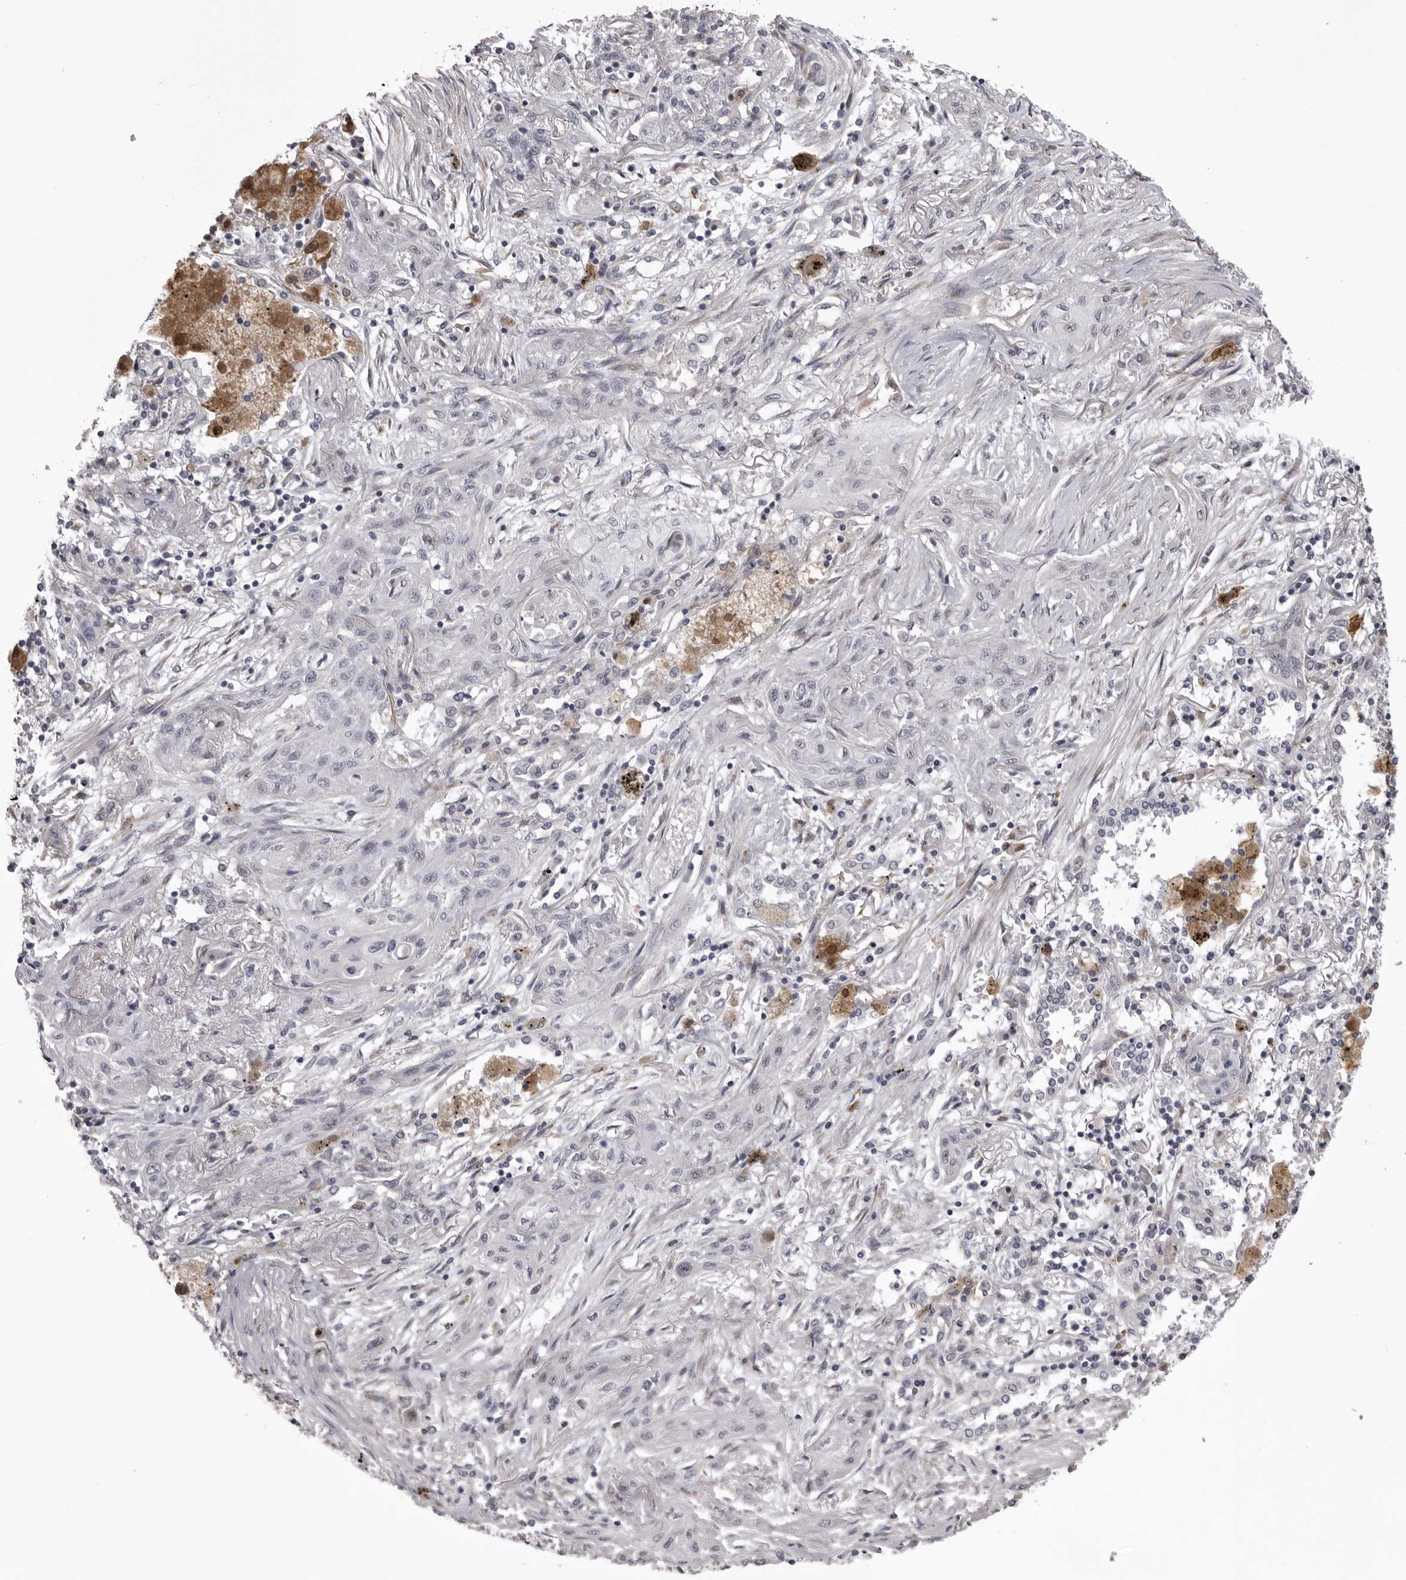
{"staining": {"intensity": "negative", "quantity": "none", "location": "none"}, "tissue": "lung cancer", "cell_type": "Tumor cells", "image_type": "cancer", "snomed": [{"axis": "morphology", "description": "Squamous cell carcinoma, NOS"}, {"axis": "topography", "description": "Lung"}], "caption": "This image is of squamous cell carcinoma (lung) stained with IHC to label a protein in brown with the nuclei are counter-stained blue. There is no expression in tumor cells. (DAB immunohistochemistry, high magnification).", "gene": "NCEH1", "patient": {"sex": "female", "age": 47}}